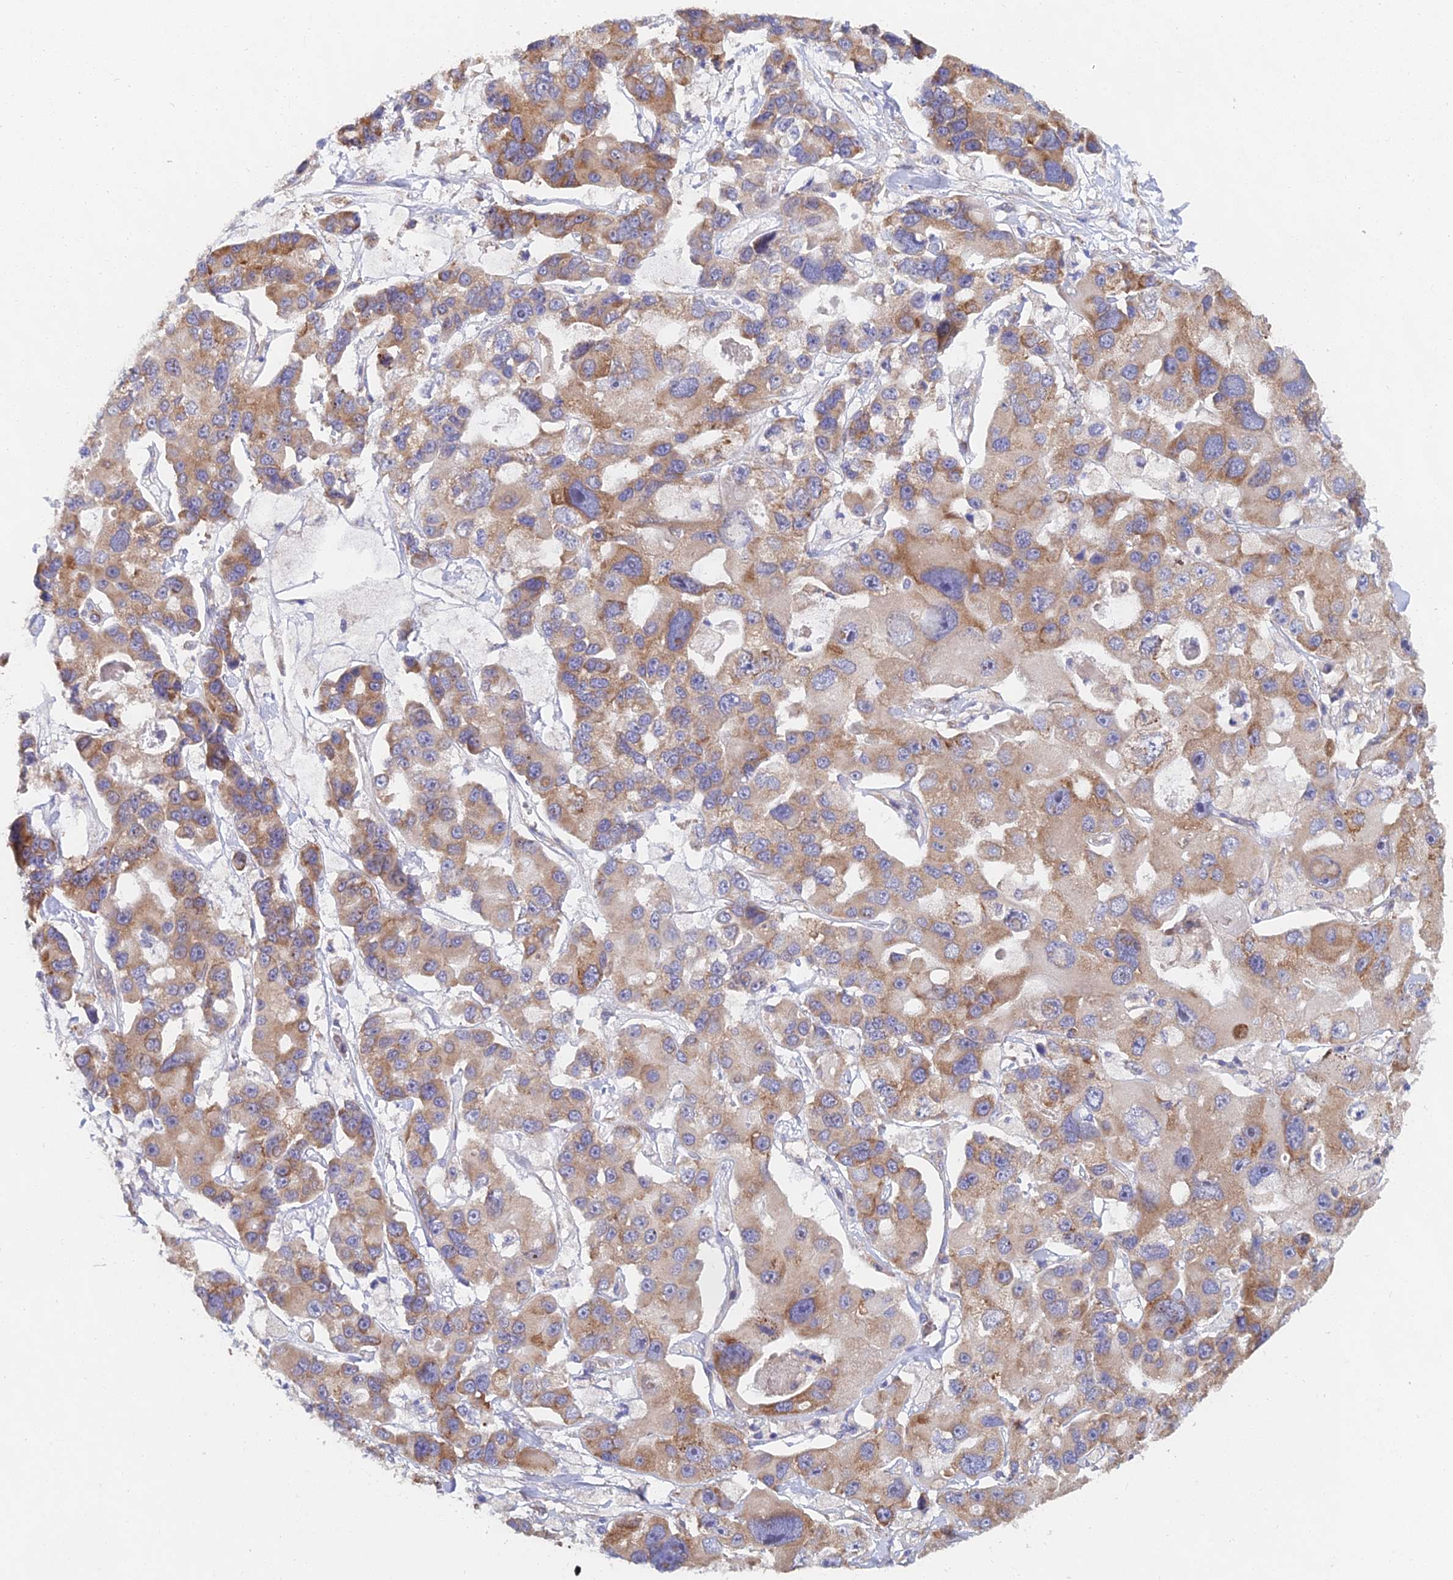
{"staining": {"intensity": "moderate", "quantity": ">75%", "location": "cytoplasmic/membranous"}, "tissue": "lung cancer", "cell_type": "Tumor cells", "image_type": "cancer", "snomed": [{"axis": "morphology", "description": "Adenocarcinoma, NOS"}, {"axis": "topography", "description": "Lung"}], "caption": "Moderate cytoplasmic/membranous staining for a protein is identified in about >75% of tumor cells of lung cancer (adenocarcinoma) using IHC.", "gene": "ELOF1", "patient": {"sex": "female", "age": 54}}